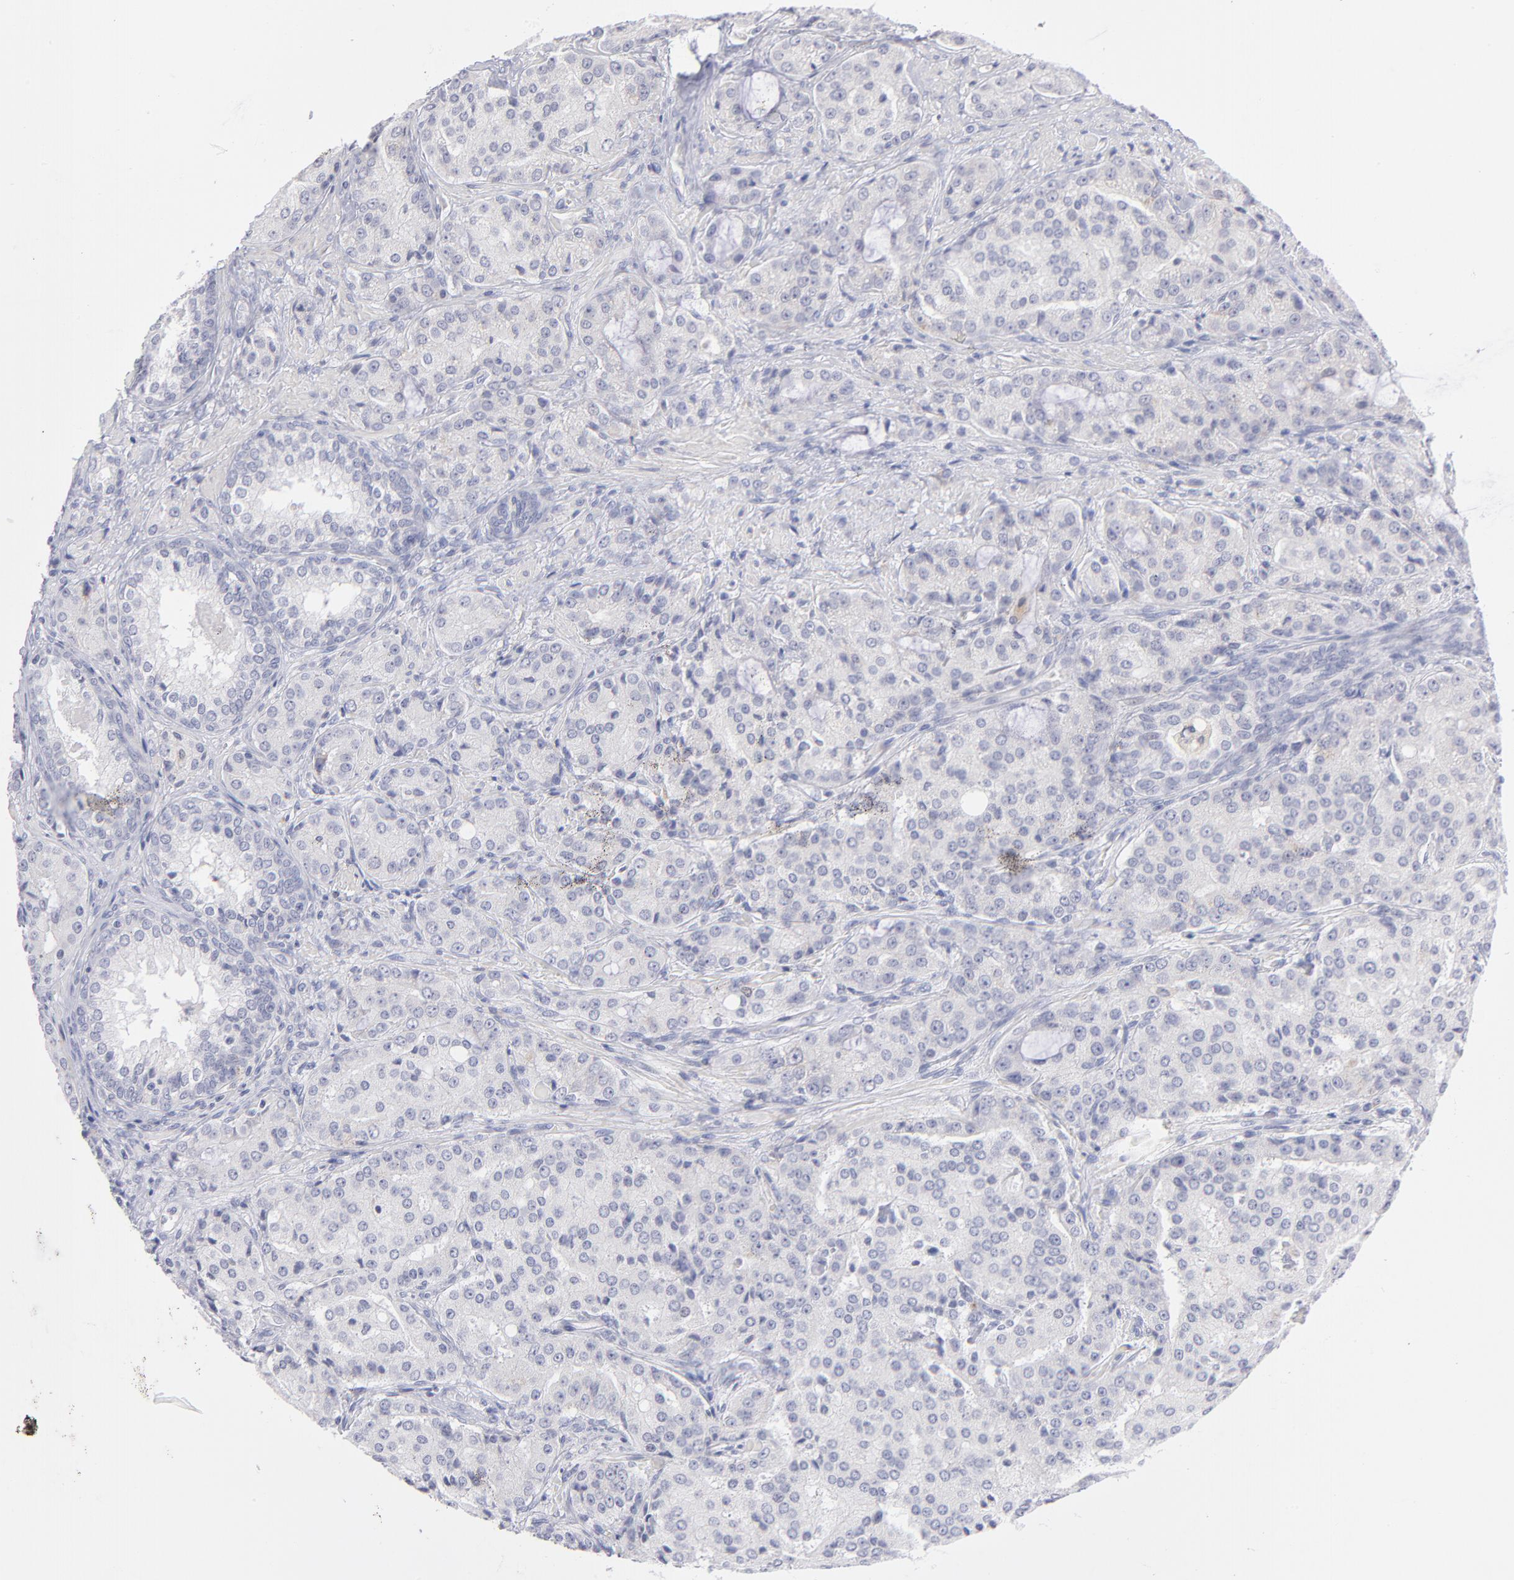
{"staining": {"intensity": "negative", "quantity": "none", "location": "none"}, "tissue": "prostate cancer", "cell_type": "Tumor cells", "image_type": "cancer", "snomed": [{"axis": "morphology", "description": "Adenocarcinoma, High grade"}, {"axis": "topography", "description": "Prostate"}], "caption": "Adenocarcinoma (high-grade) (prostate) was stained to show a protein in brown. There is no significant positivity in tumor cells. The staining was performed using DAB (3,3'-diaminobenzidine) to visualize the protein expression in brown, while the nuclei were stained in blue with hematoxylin (Magnification: 20x).", "gene": "MTHFD2", "patient": {"sex": "male", "age": 72}}